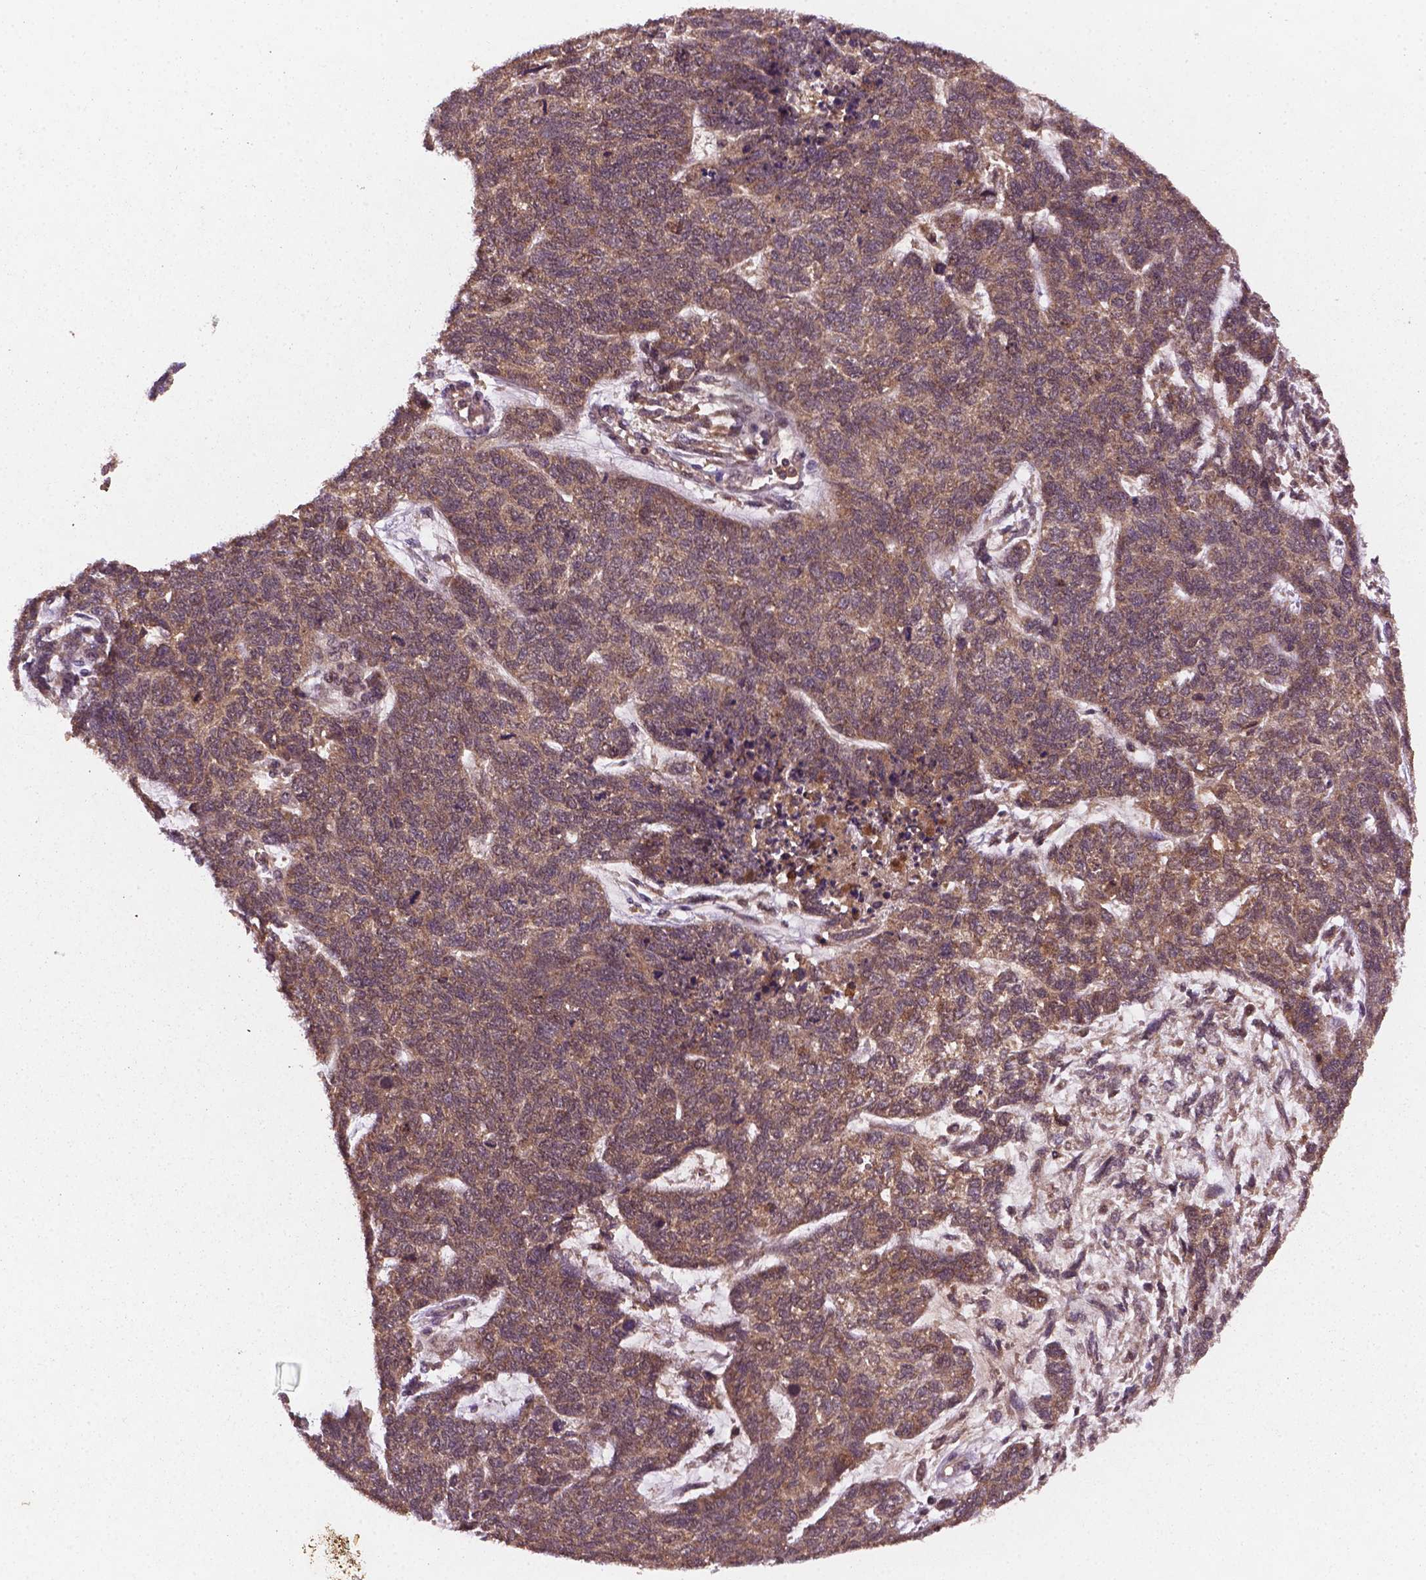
{"staining": {"intensity": "weak", "quantity": ">75%", "location": "cytoplasmic/membranous"}, "tissue": "cervical cancer", "cell_type": "Tumor cells", "image_type": "cancer", "snomed": [{"axis": "morphology", "description": "Squamous cell carcinoma, NOS"}, {"axis": "topography", "description": "Cervix"}], "caption": "Protein staining reveals weak cytoplasmic/membranous staining in about >75% of tumor cells in squamous cell carcinoma (cervical). (DAB (3,3'-diaminobenzidine) = brown stain, brightfield microscopy at high magnification).", "gene": "NIPAL2", "patient": {"sex": "female", "age": 63}}